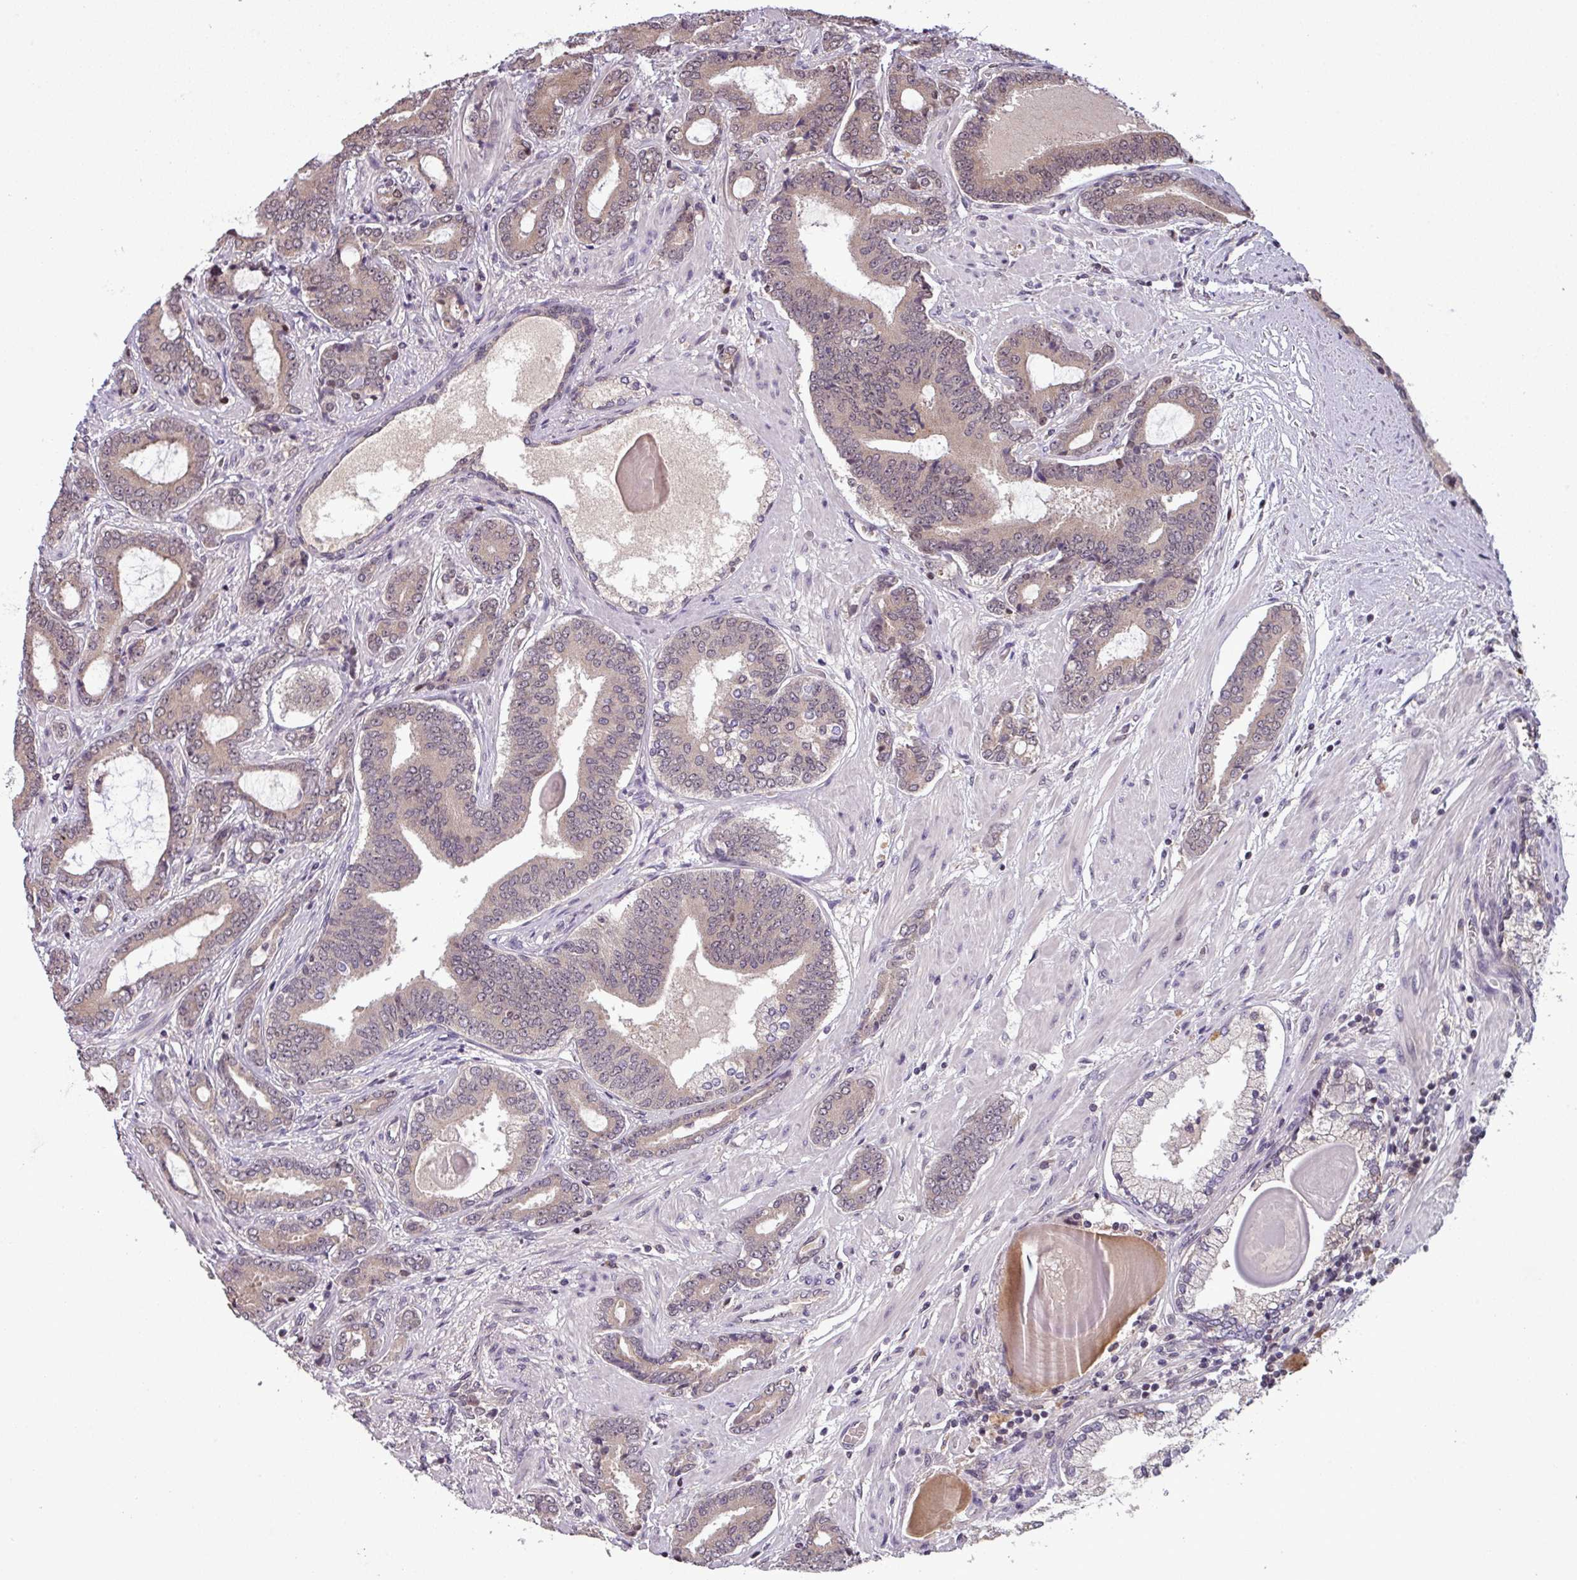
{"staining": {"intensity": "weak", "quantity": "25%-75%", "location": "cytoplasmic/membranous"}, "tissue": "prostate cancer", "cell_type": "Tumor cells", "image_type": "cancer", "snomed": [{"axis": "morphology", "description": "Adenocarcinoma, Low grade"}, {"axis": "topography", "description": "Prostate and seminal vesicle, NOS"}], "caption": "Prostate adenocarcinoma (low-grade) stained with a protein marker shows weak staining in tumor cells.", "gene": "NOB1", "patient": {"sex": "male", "age": 61}}